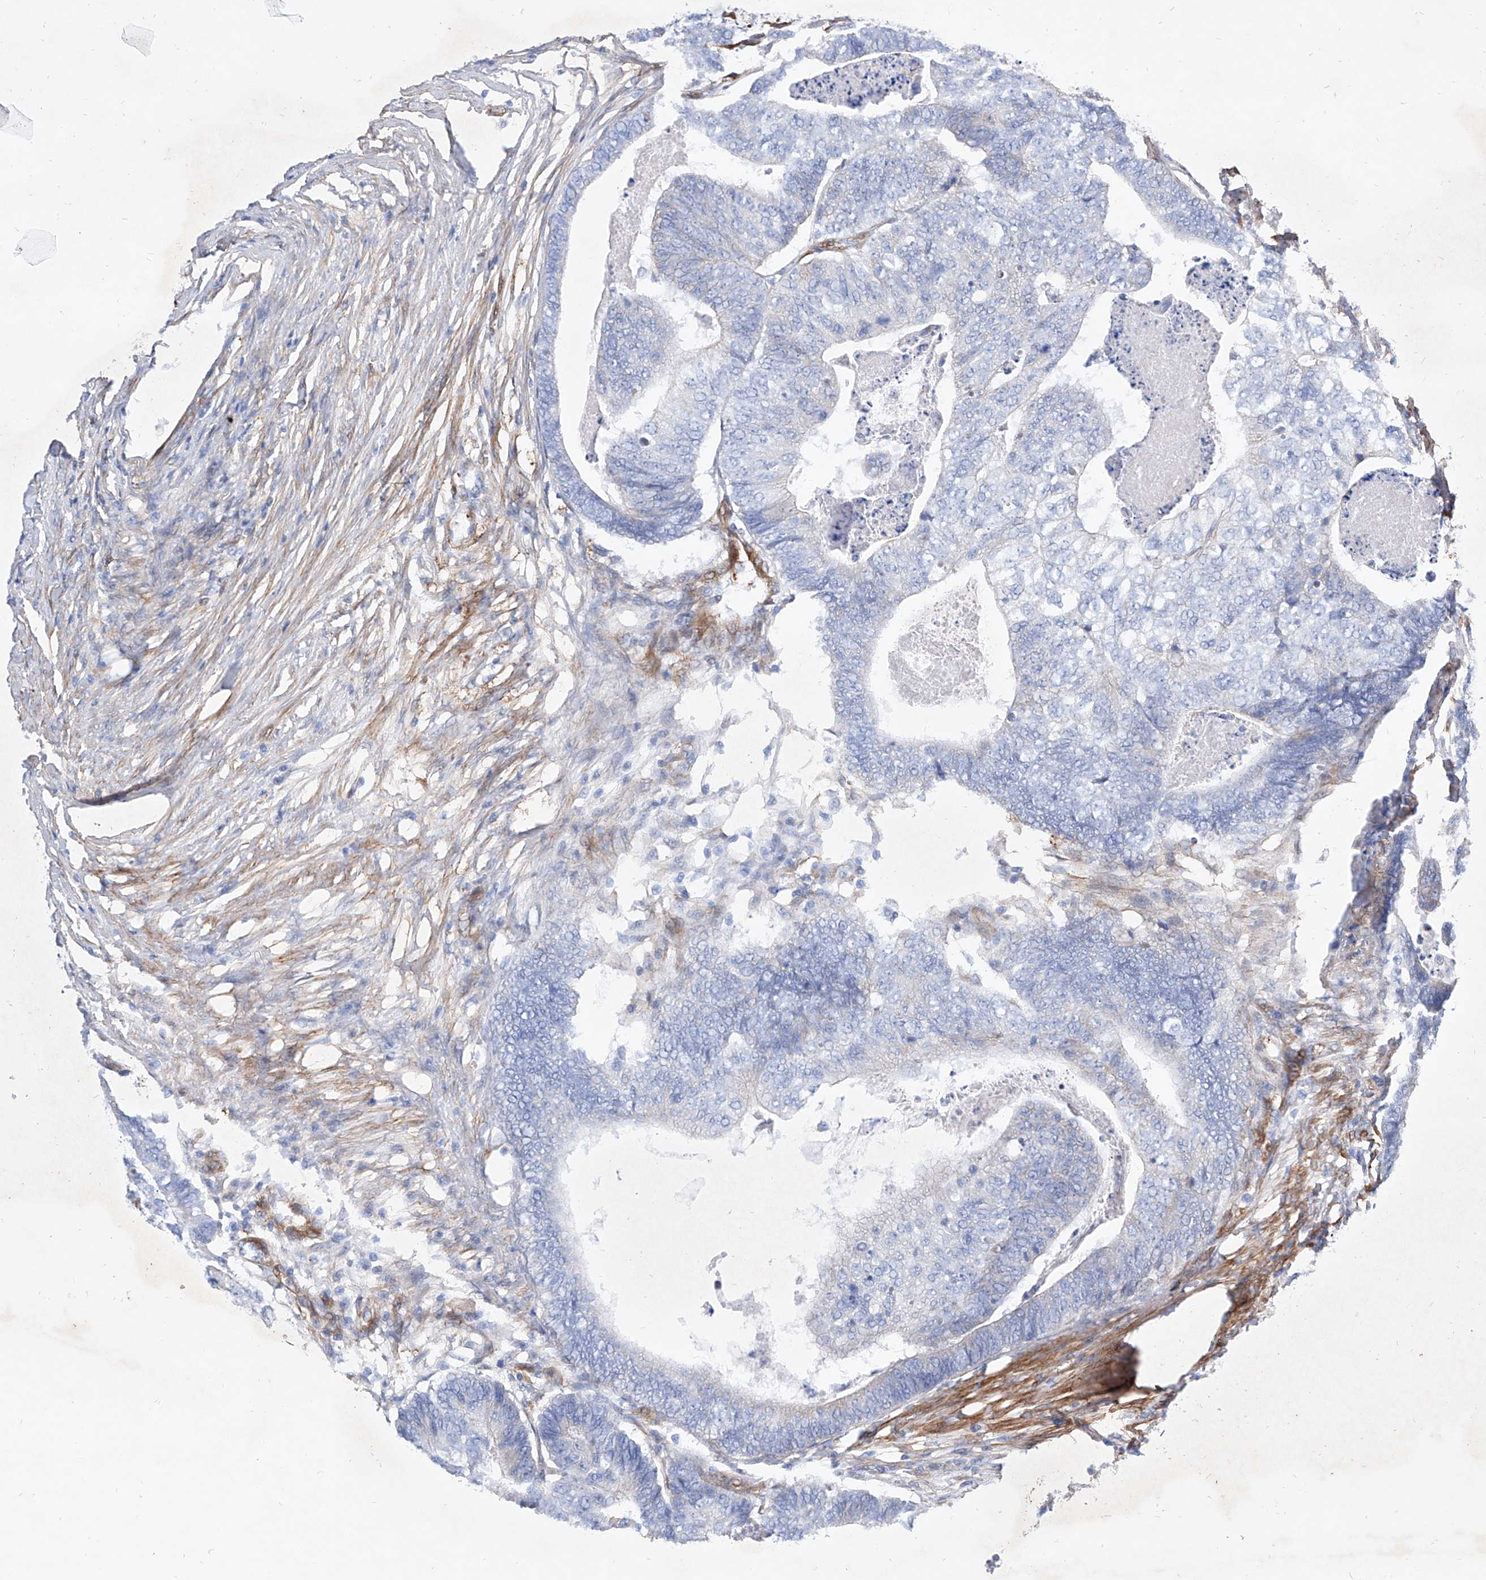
{"staining": {"intensity": "negative", "quantity": "none", "location": "none"}, "tissue": "colorectal cancer", "cell_type": "Tumor cells", "image_type": "cancer", "snomed": [{"axis": "morphology", "description": "Adenocarcinoma, NOS"}, {"axis": "topography", "description": "Colon"}], "caption": "The immunohistochemistry (IHC) image has no significant staining in tumor cells of colorectal cancer (adenocarcinoma) tissue. Brightfield microscopy of immunohistochemistry stained with DAB (brown) and hematoxylin (blue), captured at high magnification.", "gene": "TAS2R60", "patient": {"sex": "female", "age": 67}}